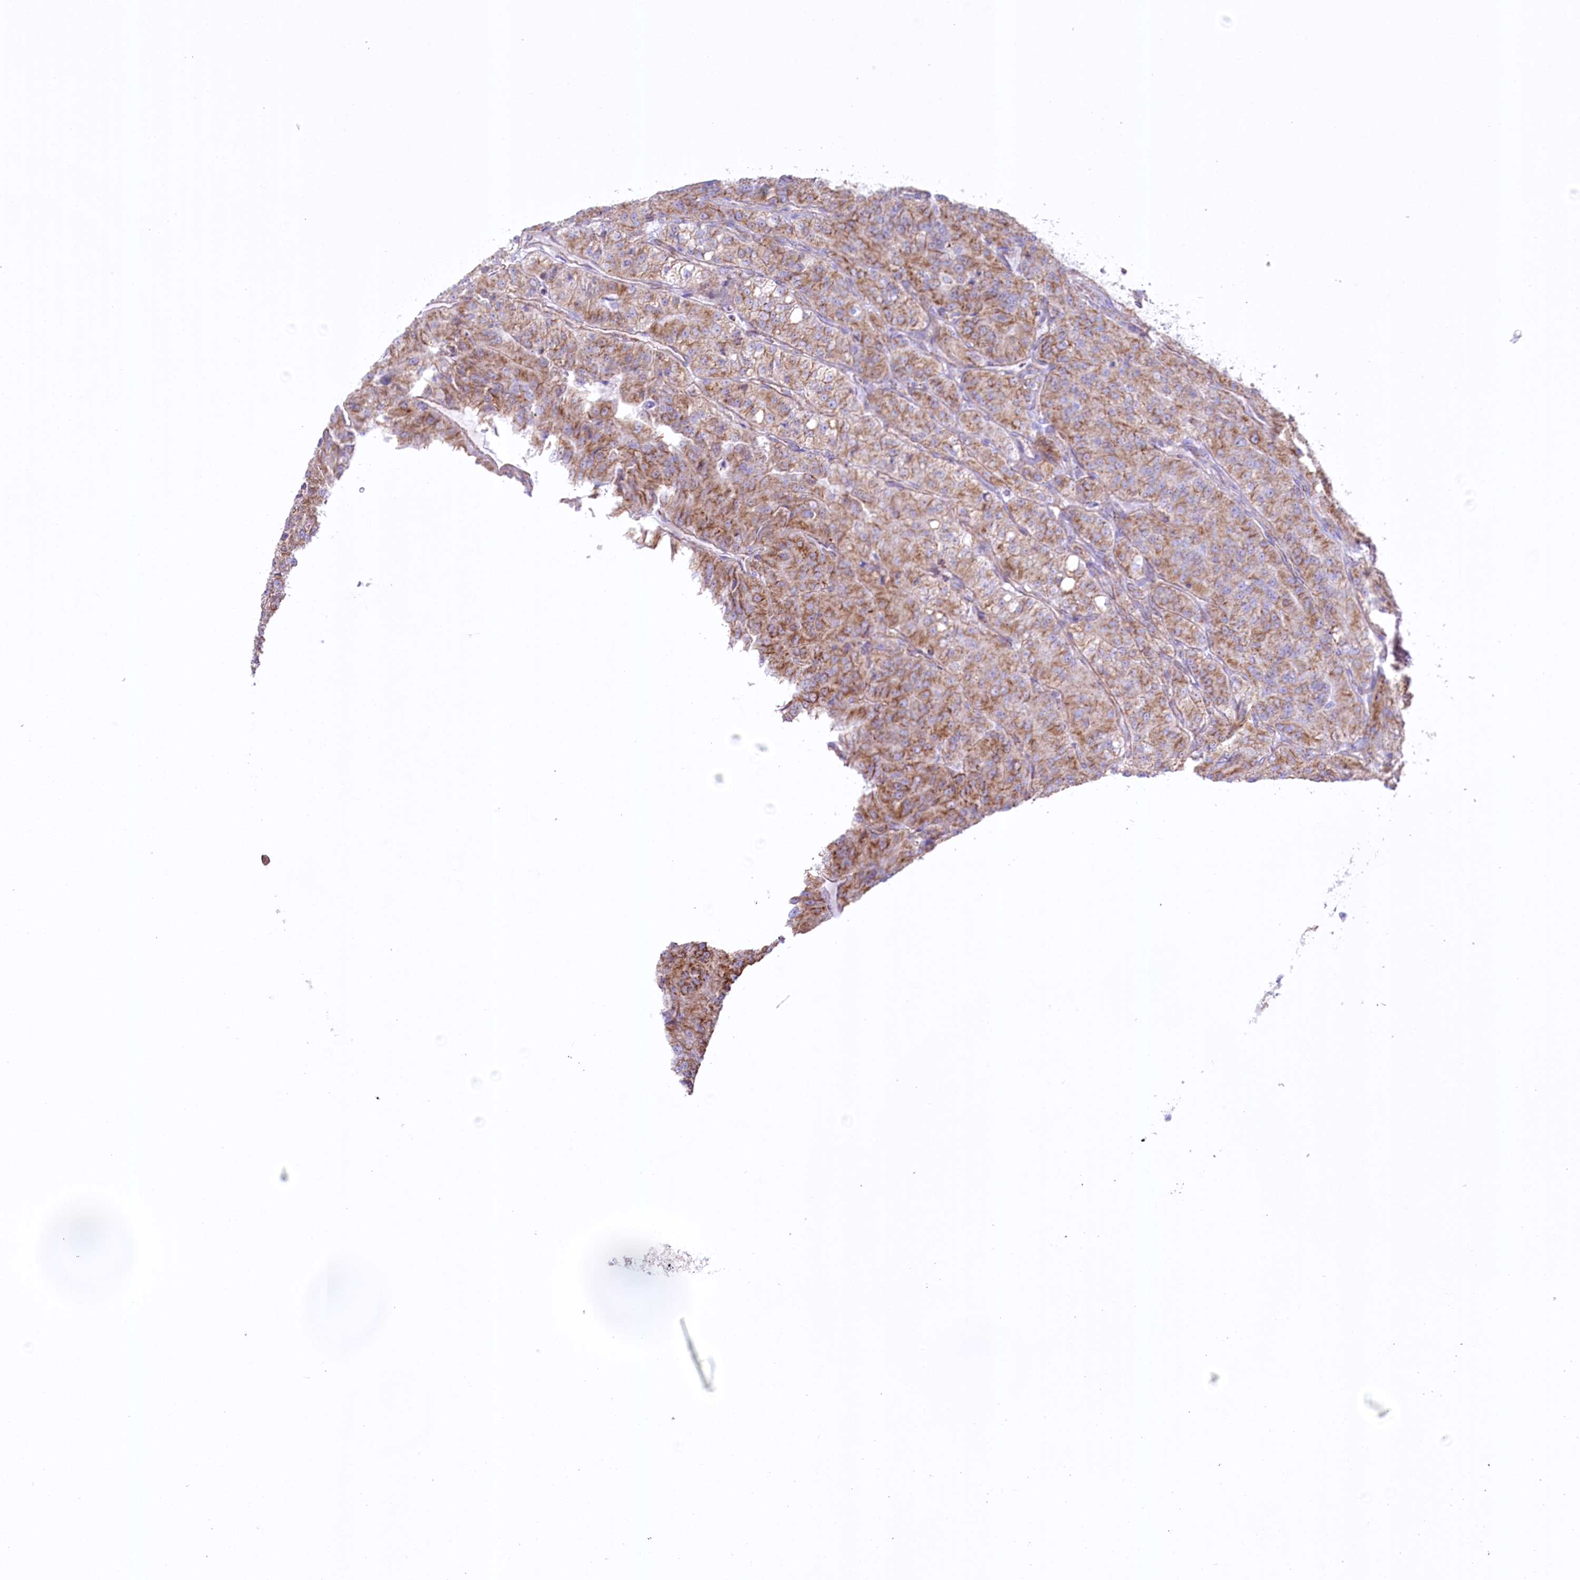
{"staining": {"intensity": "moderate", "quantity": ">75%", "location": "cytoplasmic/membranous"}, "tissue": "renal cancer", "cell_type": "Tumor cells", "image_type": "cancer", "snomed": [{"axis": "morphology", "description": "Adenocarcinoma, NOS"}, {"axis": "topography", "description": "Kidney"}], "caption": "Renal adenocarcinoma stained with a protein marker demonstrates moderate staining in tumor cells.", "gene": "FAM216A", "patient": {"sex": "female", "age": 63}}